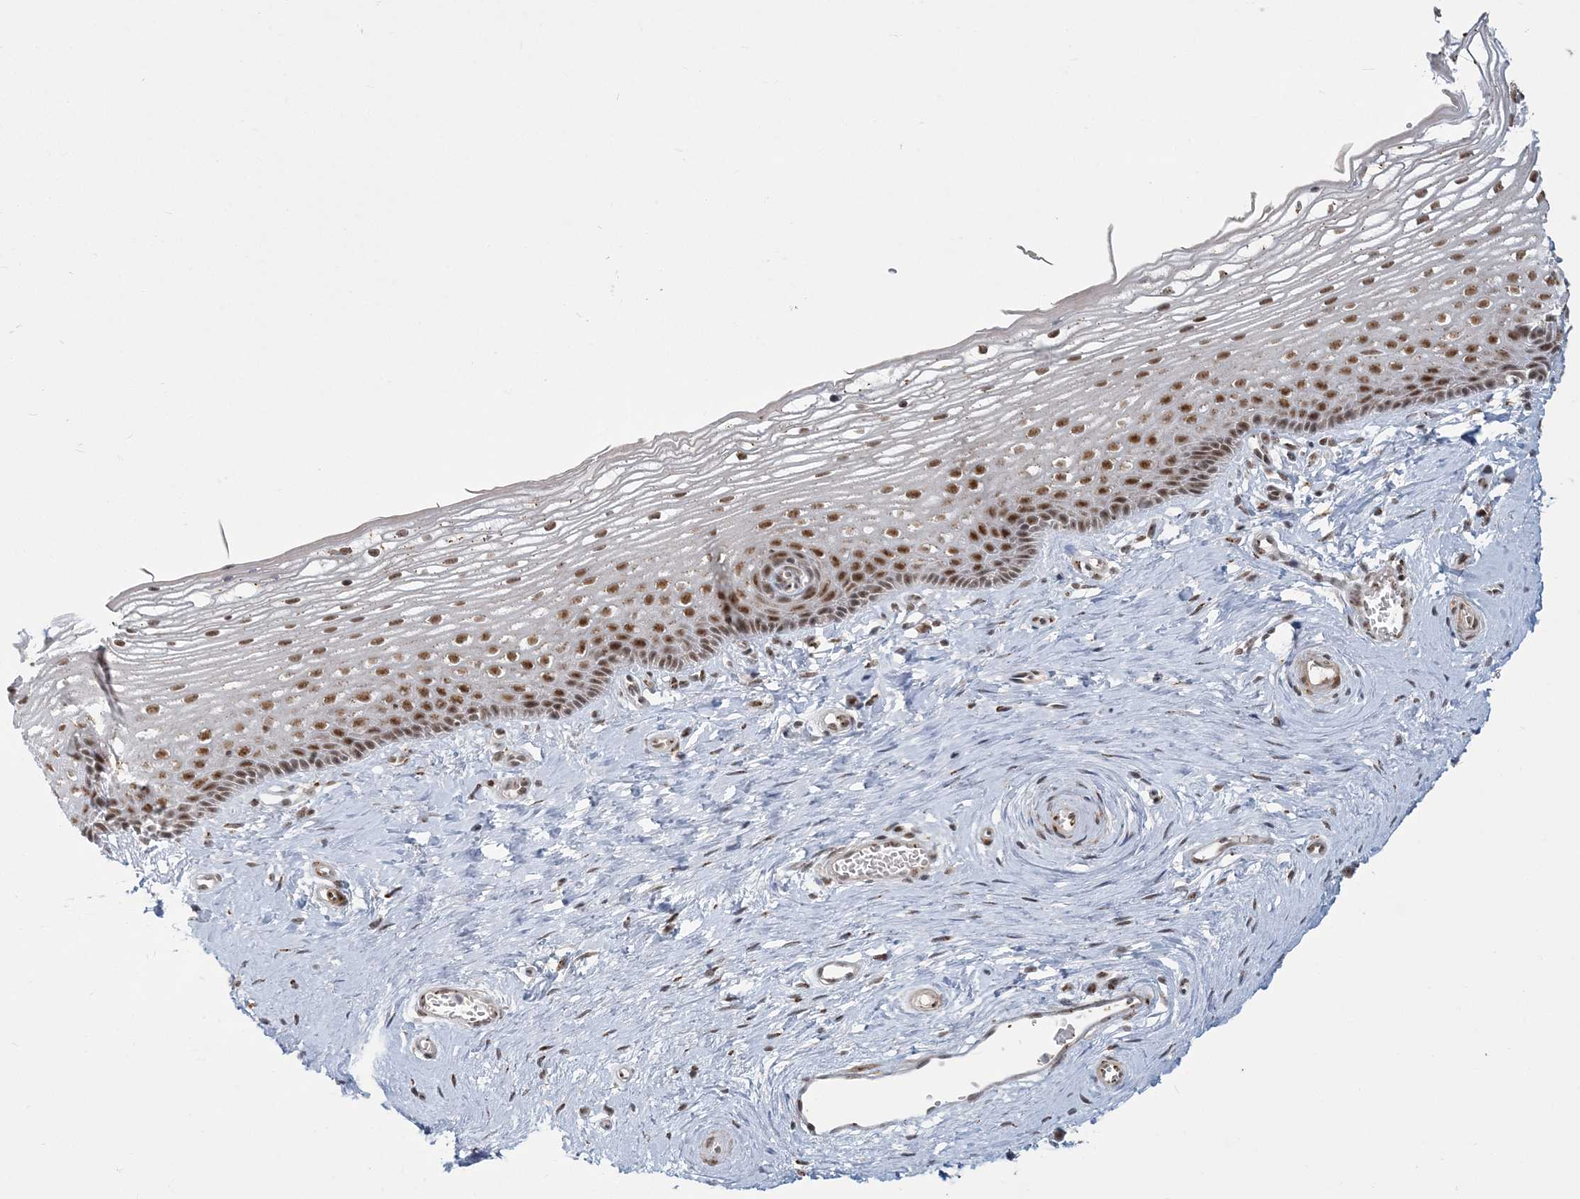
{"staining": {"intensity": "strong", "quantity": ">75%", "location": "nuclear"}, "tissue": "vagina", "cell_type": "Squamous epithelial cells", "image_type": "normal", "snomed": [{"axis": "morphology", "description": "Normal tissue, NOS"}, {"axis": "topography", "description": "Vagina"}], "caption": "Strong nuclear protein staining is appreciated in about >75% of squamous epithelial cells in vagina. (brown staining indicates protein expression, while blue staining denotes nuclei).", "gene": "PLRG1", "patient": {"sex": "female", "age": 46}}